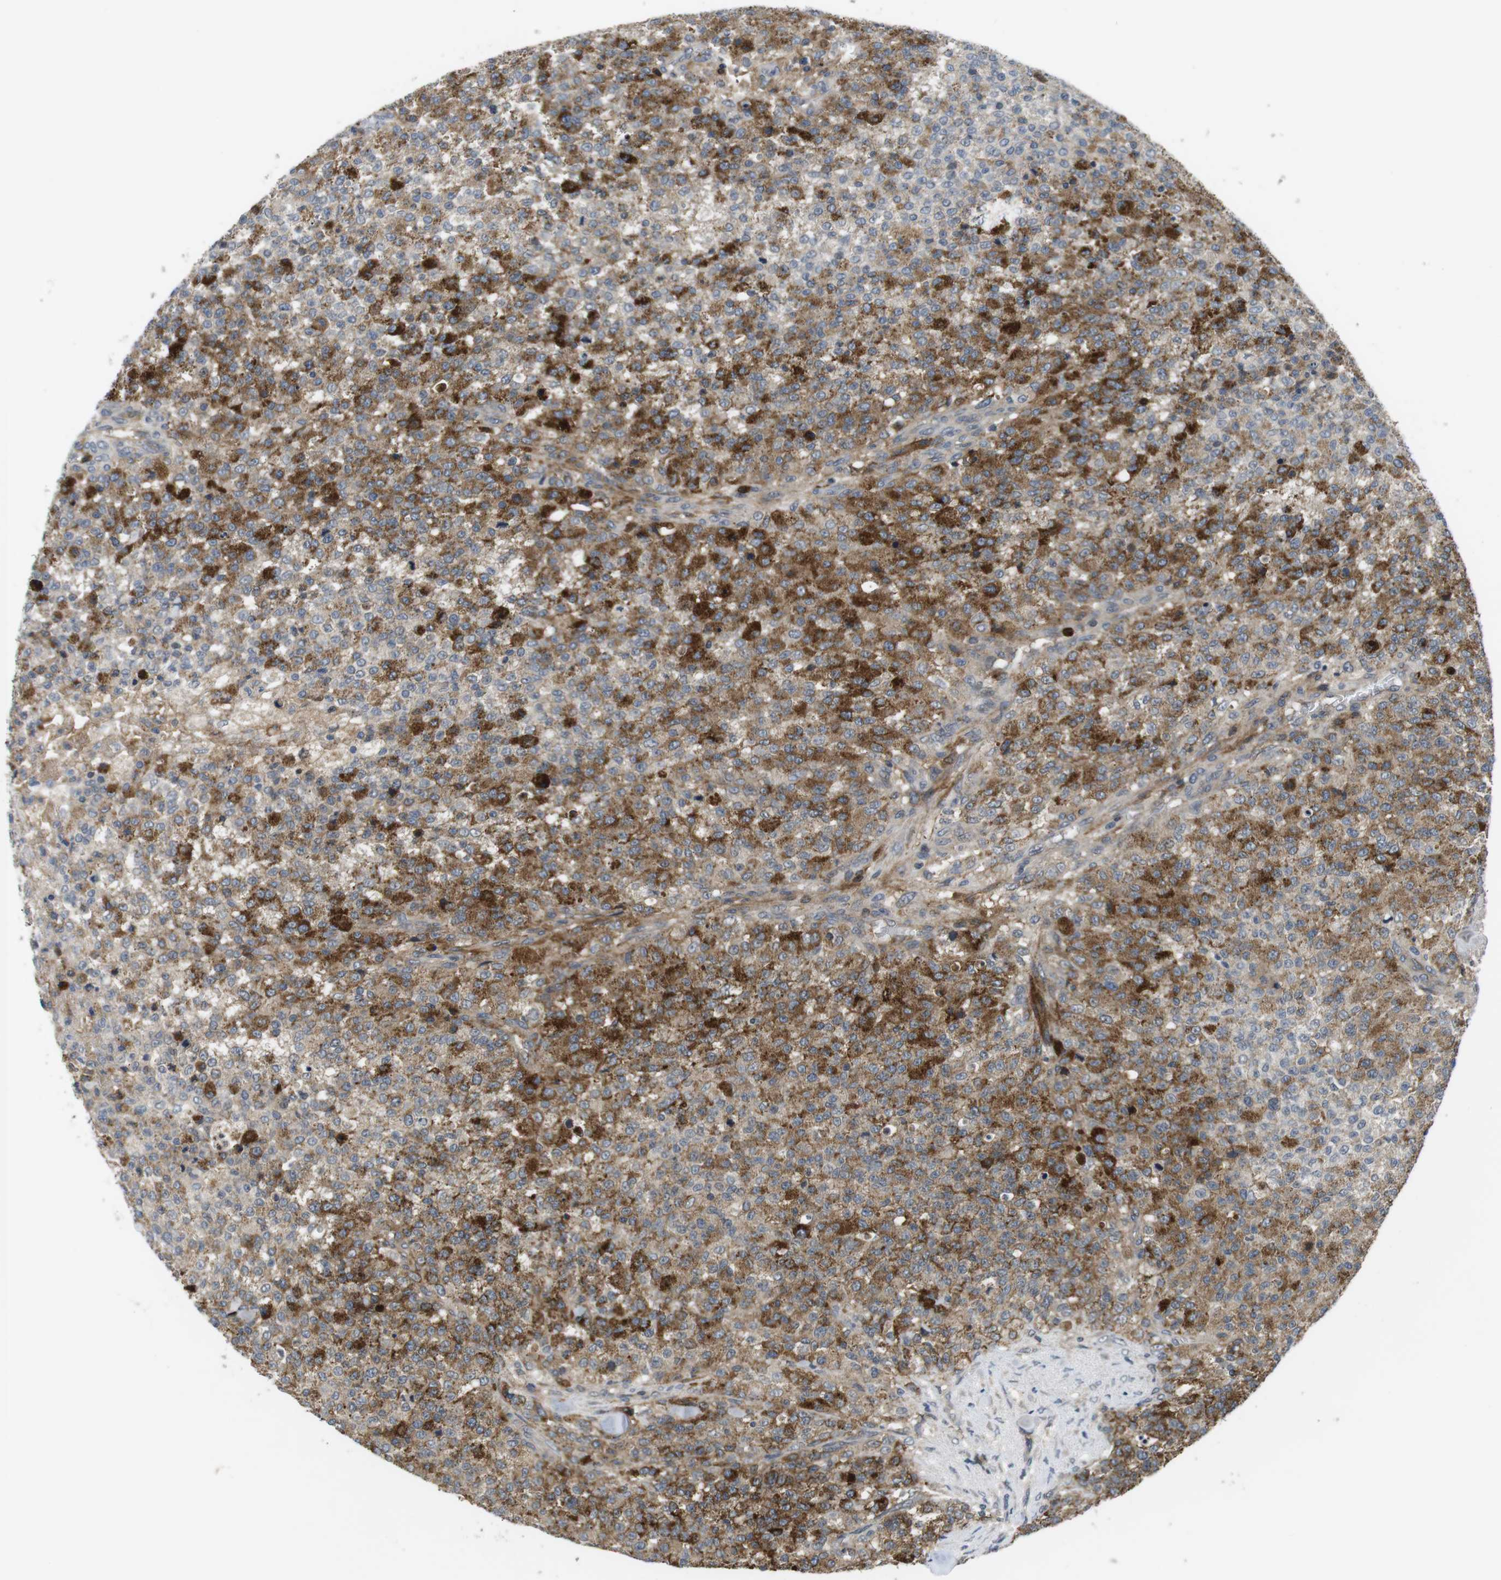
{"staining": {"intensity": "moderate", "quantity": "25%-75%", "location": "cytoplasmic/membranous"}, "tissue": "testis cancer", "cell_type": "Tumor cells", "image_type": "cancer", "snomed": [{"axis": "morphology", "description": "Seminoma, NOS"}, {"axis": "topography", "description": "Testis"}], "caption": "Protein analysis of testis cancer tissue demonstrates moderate cytoplasmic/membranous positivity in approximately 25%-75% of tumor cells. The staining was performed using DAB (3,3'-diaminobenzidine), with brown indicating positive protein expression. Nuclei are stained blue with hematoxylin.", "gene": "NECTIN1", "patient": {"sex": "male", "age": 59}}